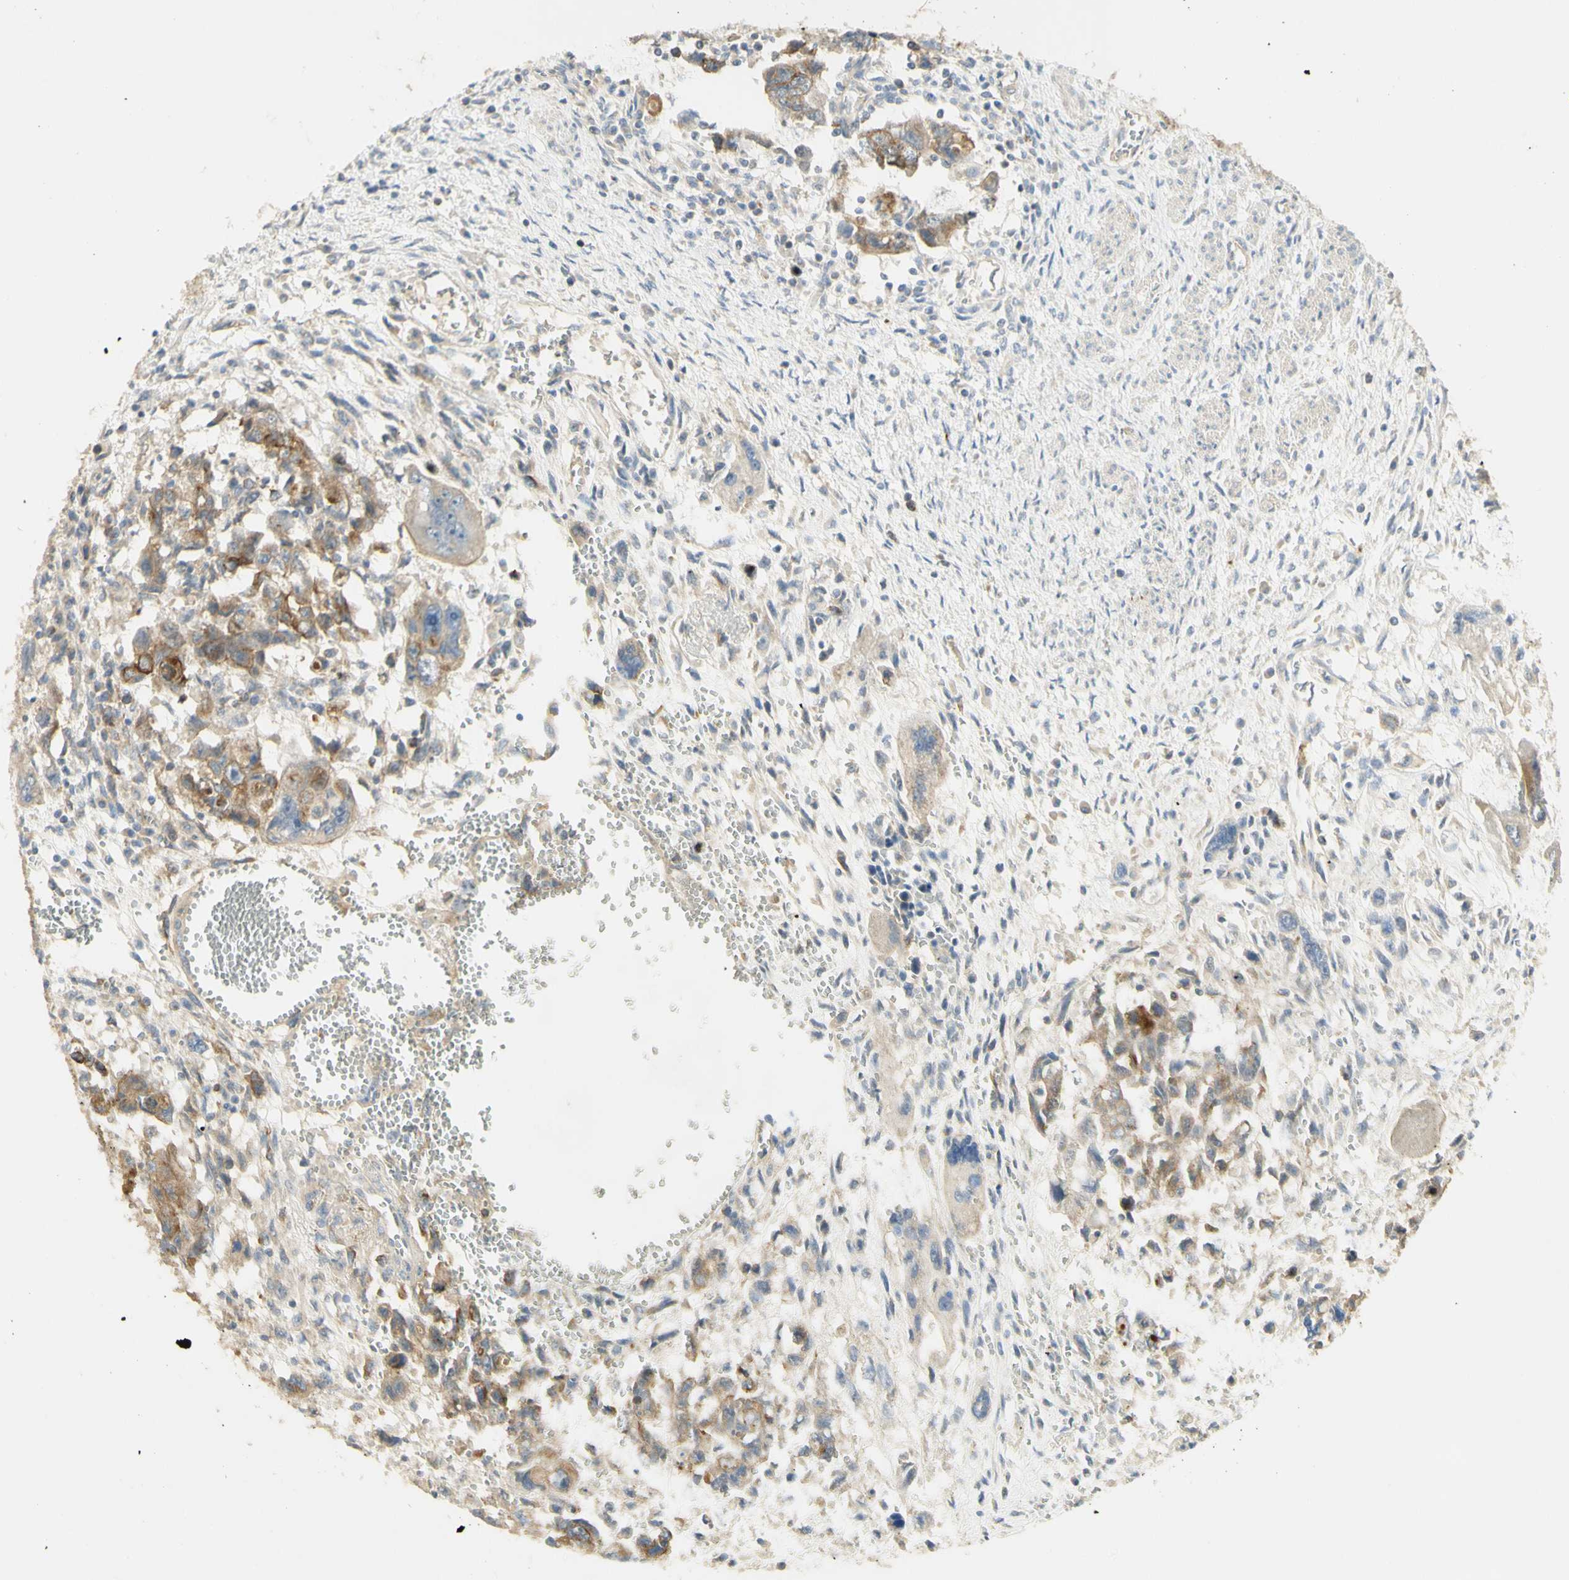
{"staining": {"intensity": "moderate", "quantity": ">75%", "location": "cytoplasmic/membranous"}, "tissue": "testis cancer", "cell_type": "Tumor cells", "image_type": "cancer", "snomed": [{"axis": "morphology", "description": "Carcinoma, Embryonal, NOS"}, {"axis": "topography", "description": "Testis"}], "caption": "Testis cancer stained with a protein marker shows moderate staining in tumor cells.", "gene": "KIF11", "patient": {"sex": "male", "age": 28}}